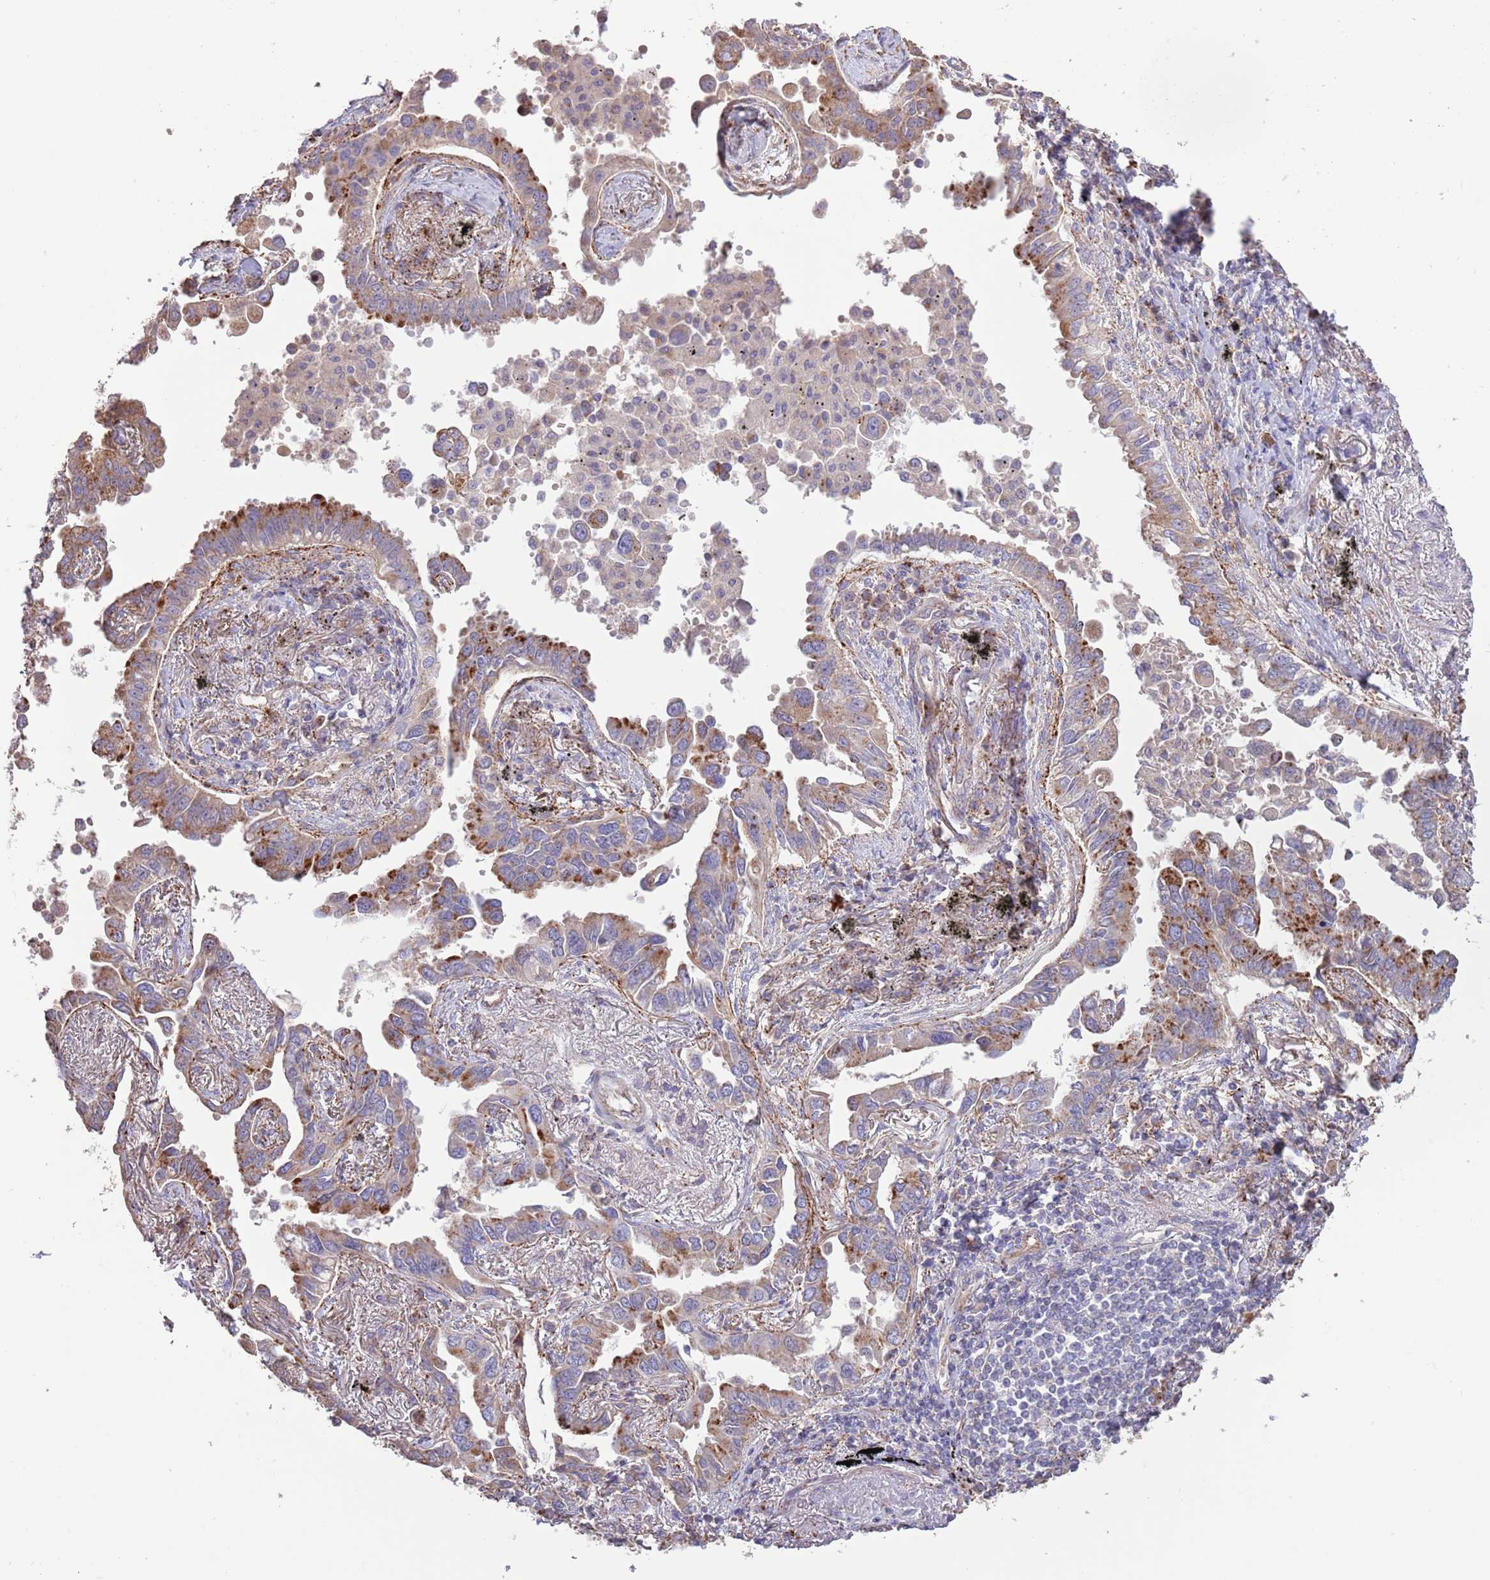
{"staining": {"intensity": "moderate", "quantity": "25%-75%", "location": "cytoplasmic/membranous"}, "tissue": "lung cancer", "cell_type": "Tumor cells", "image_type": "cancer", "snomed": [{"axis": "morphology", "description": "Adenocarcinoma, NOS"}, {"axis": "topography", "description": "Lung"}], "caption": "A brown stain shows moderate cytoplasmic/membranous expression of a protein in human lung cancer tumor cells. (DAB IHC with brightfield microscopy, high magnification).", "gene": "DOCK6", "patient": {"sex": "male", "age": 67}}